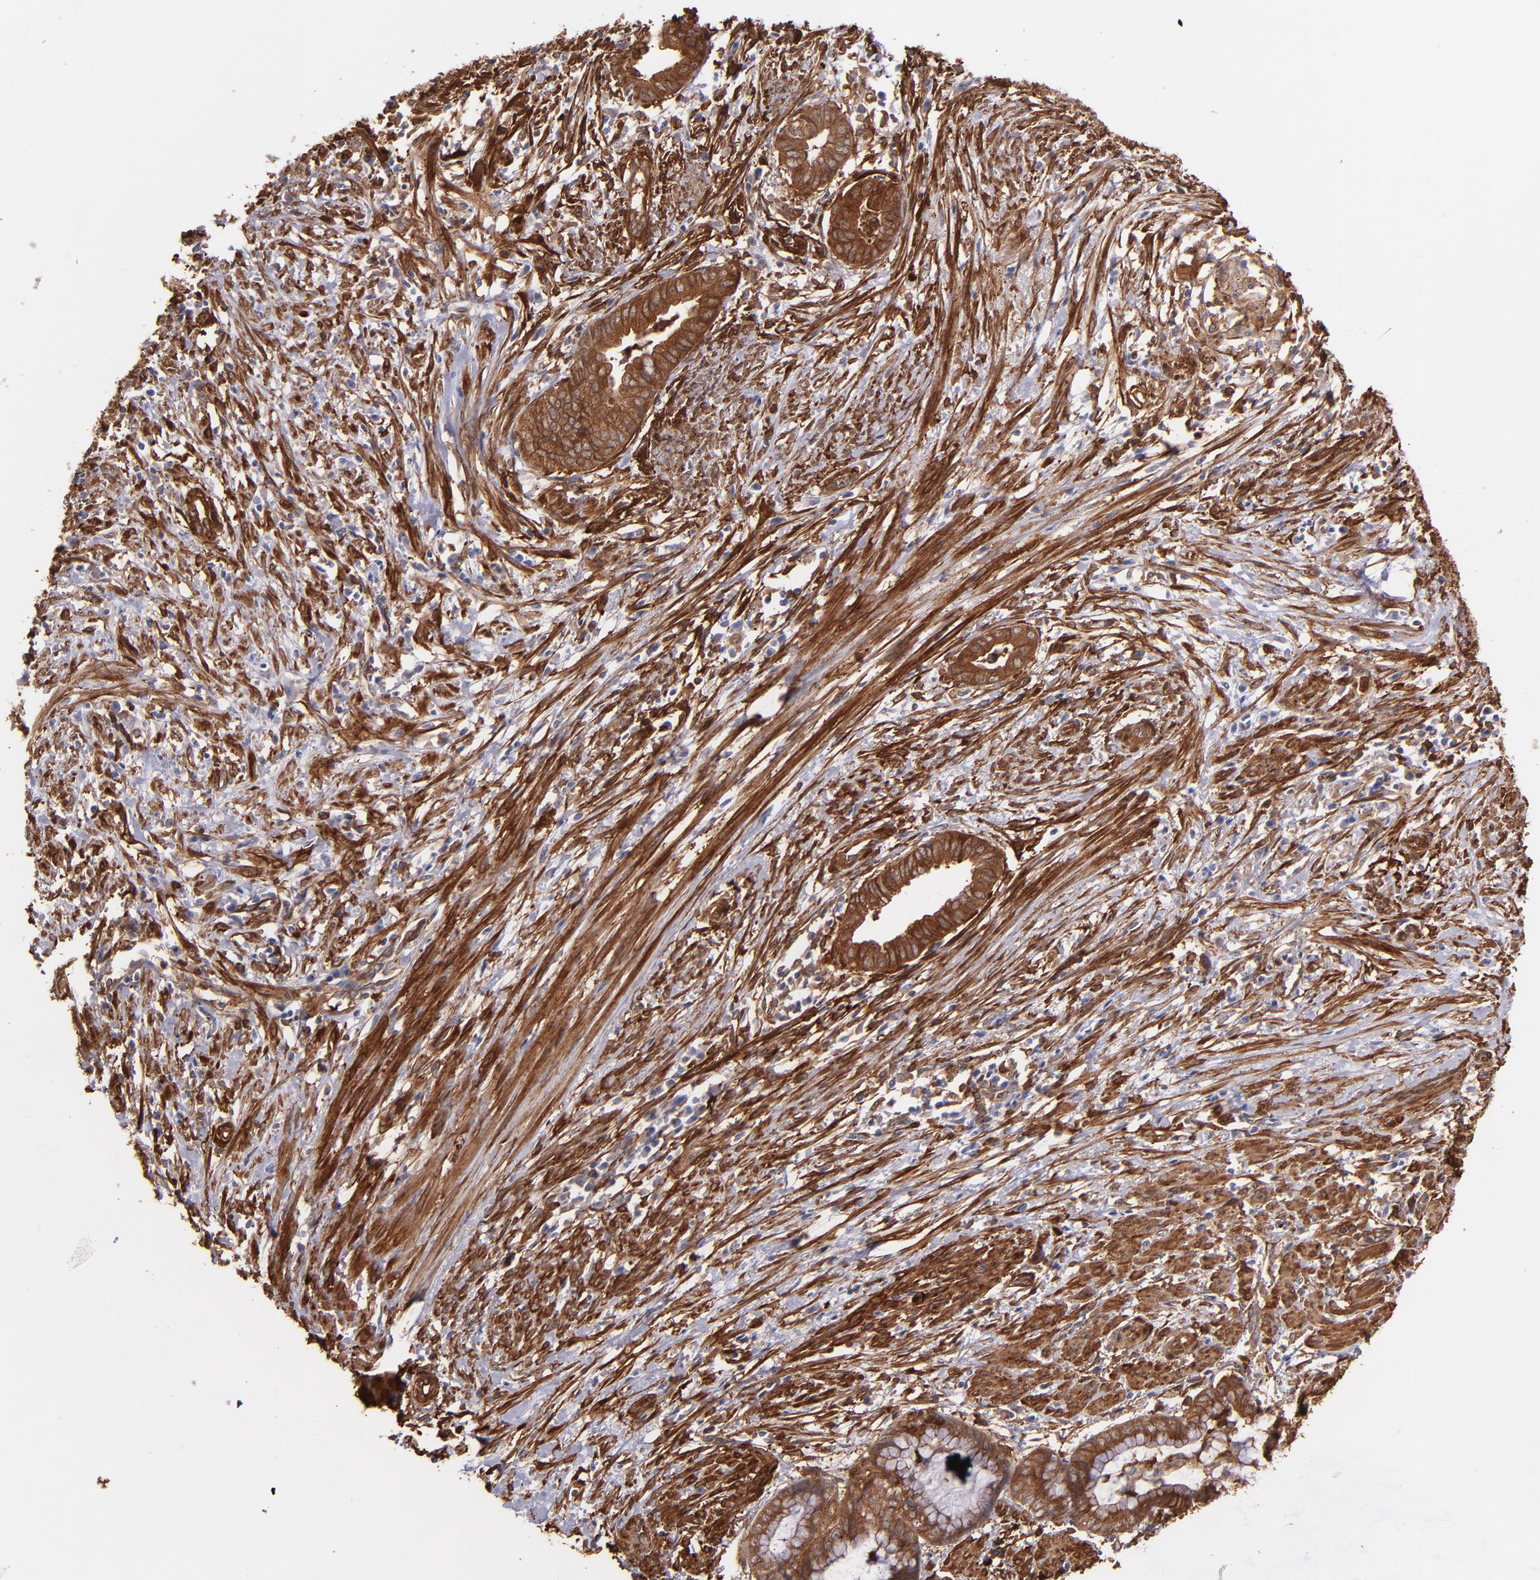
{"staining": {"intensity": "moderate", "quantity": "25%-75%", "location": "cytoplasmic/membranous"}, "tissue": "endometrial cancer", "cell_type": "Tumor cells", "image_type": "cancer", "snomed": [{"axis": "morphology", "description": "Necrosis, NOS"}, {"axis": "morphology", "description": "Adenocarcinoma, NOS"}, {"axis": "topography", "description": "Endometrium"}], "caption": "Human endometrial cancer stained with a brown dye reveals moderate cytoplasmic/membranous positive expression in approximately 25%-75% of tumor cells.", "gene": "VCL", "patient": {"sex": "female", "age": 79}}